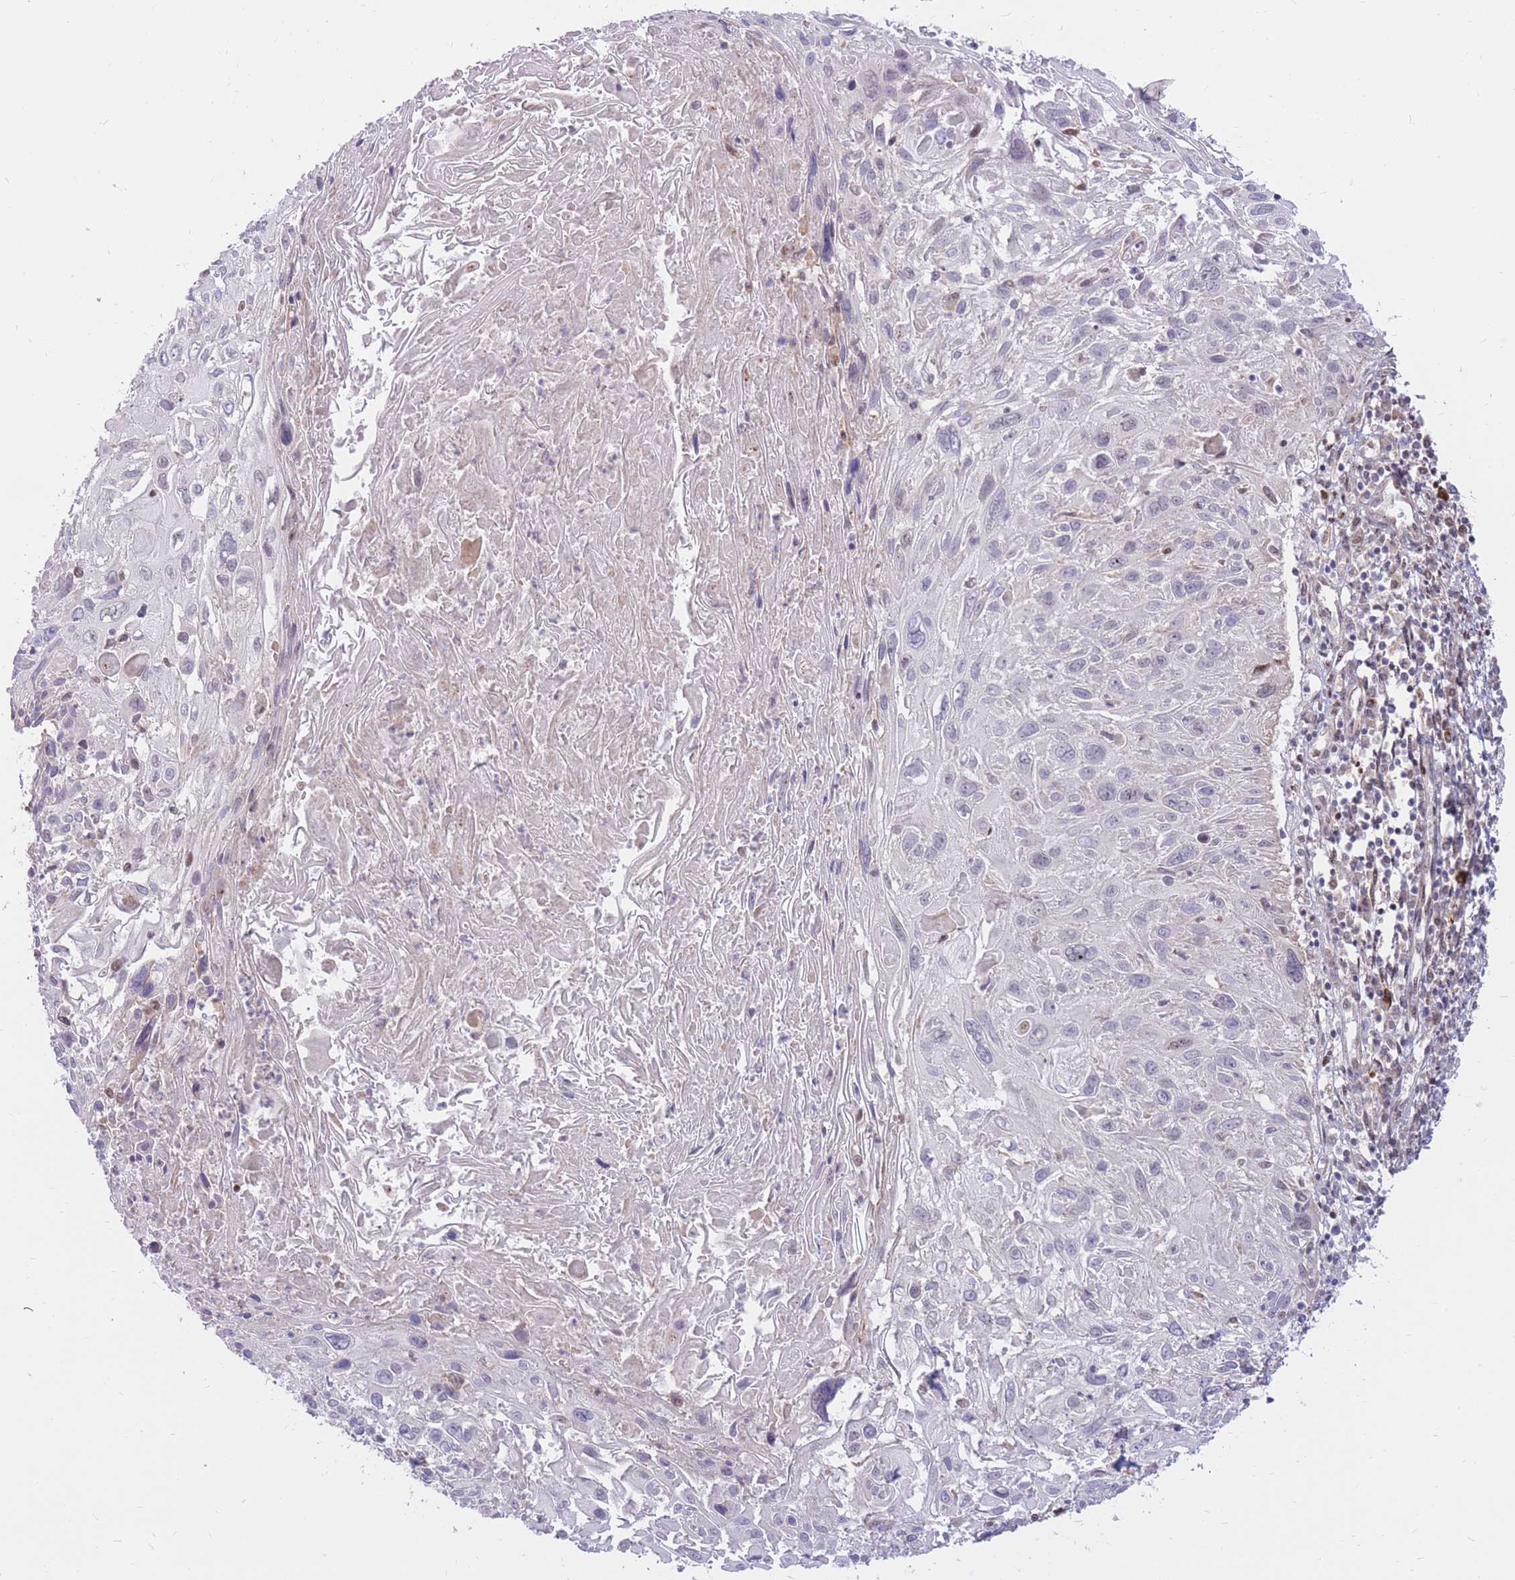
{"staining": {"intensity": "negative", "quantity": "none", "location": "none"}, "tissue": "cervical cancer", "cell_type": "Tumor cells", "image_type": "cancer", "snomed": [{"axis": "morphology", "description": "Squamous cell carcinoma, NOS"}, {"axis": "topography", "description": "Cervix"}], "caption": "DAB (3,3'-diaminobenzidine) immunohistochemical staining of cervical cancer (squamous cell carcinoma) exhibits no significant staining in tumor cells.", "gene": "ERICH6B", "patient": {"sex": "female", "age": 51}}